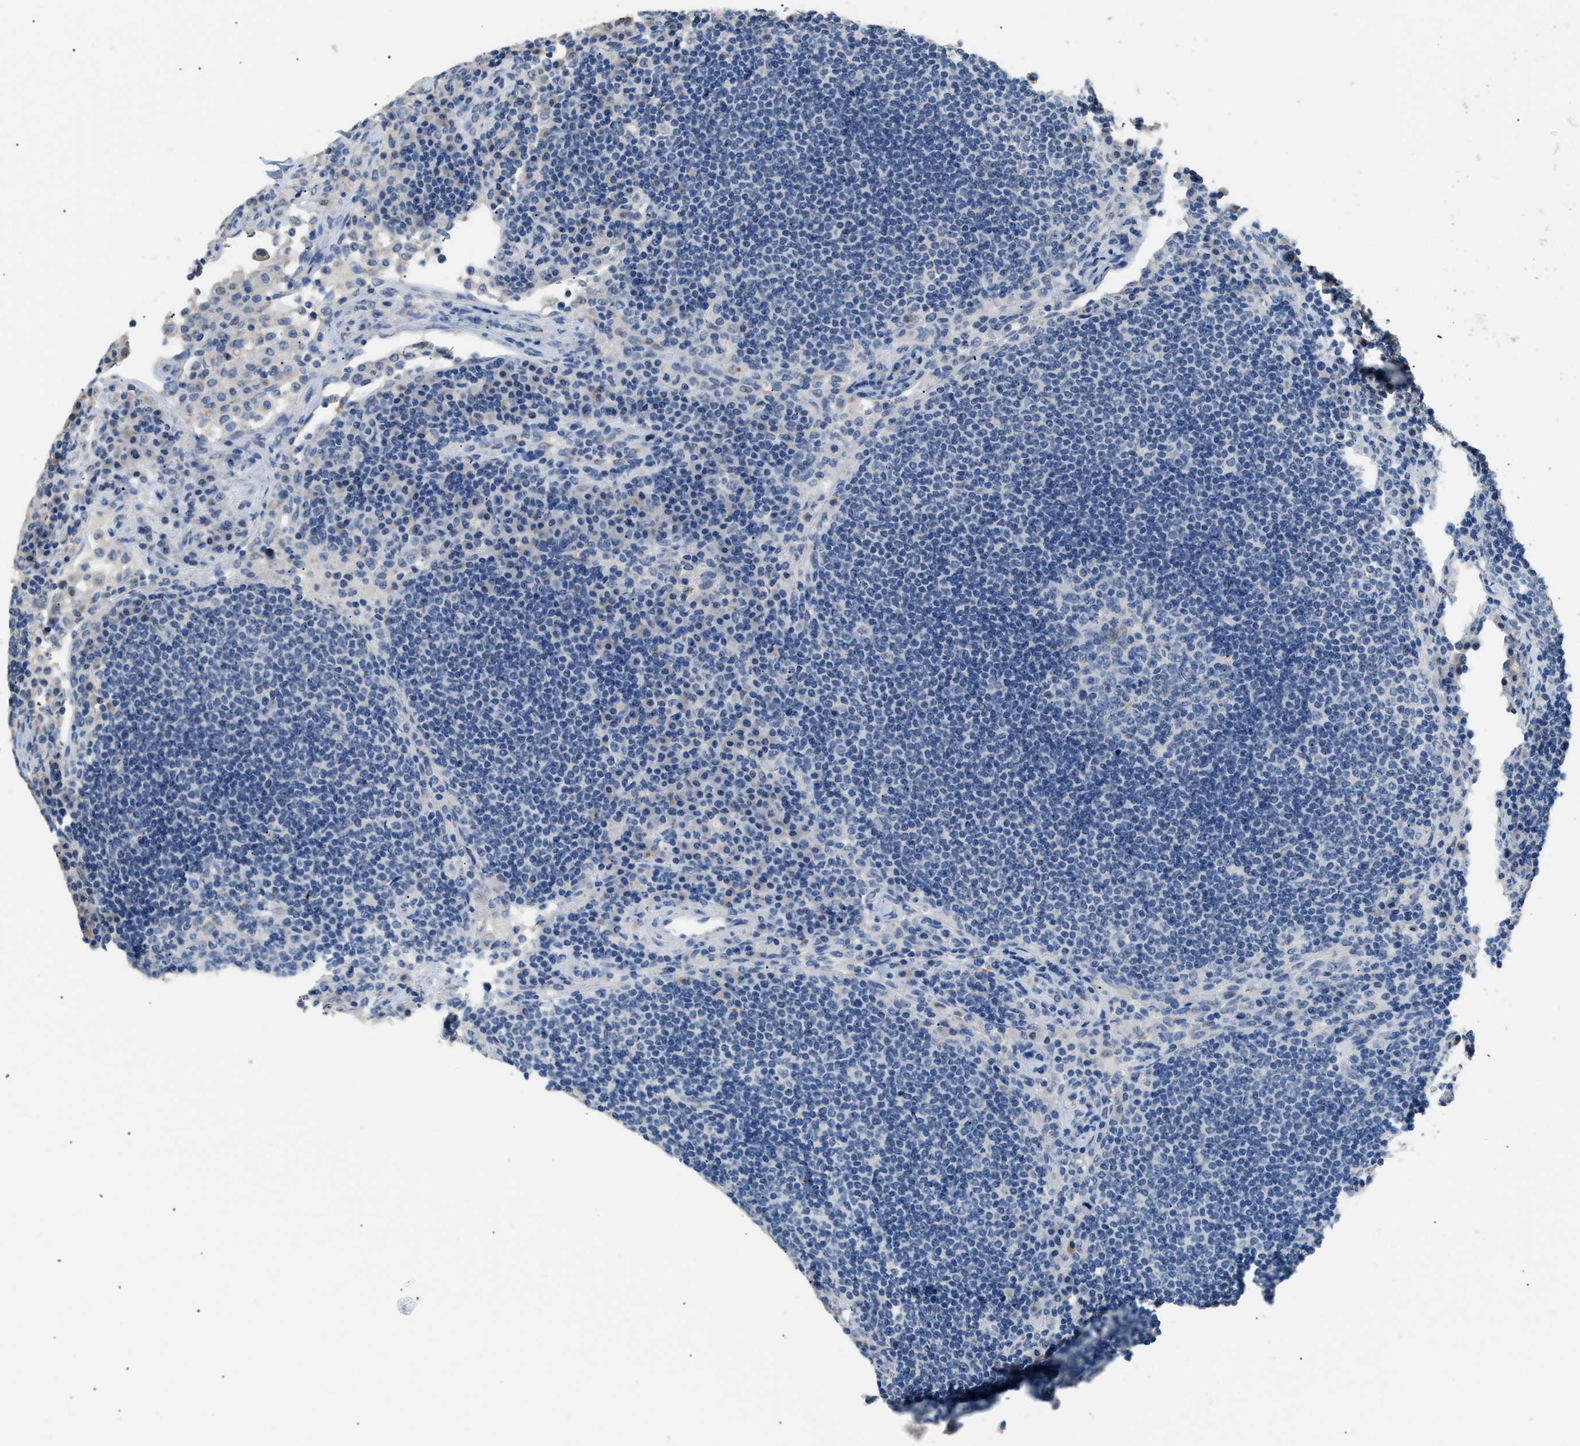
{"staining": {"intensity": "negative", "quantity": "none", "location": "none"}, "tissue": "lymph node", "cell_type": "Germinal center cells", "image_type": "normal", "snomed": [{"axis": "morphology", "description": "Normal tissue, NOS"}, {"axis": "topography", "description": "Lymph node"}], "caption": "A high-resolution image shows immunohistochemistry staining of unremarkable lymph node, which exhibits no significant expression in germinal center cells. Nuclei are stained in blue.", "gene": "GOLM1", "patient": {"sex": "female", "age": 53}}